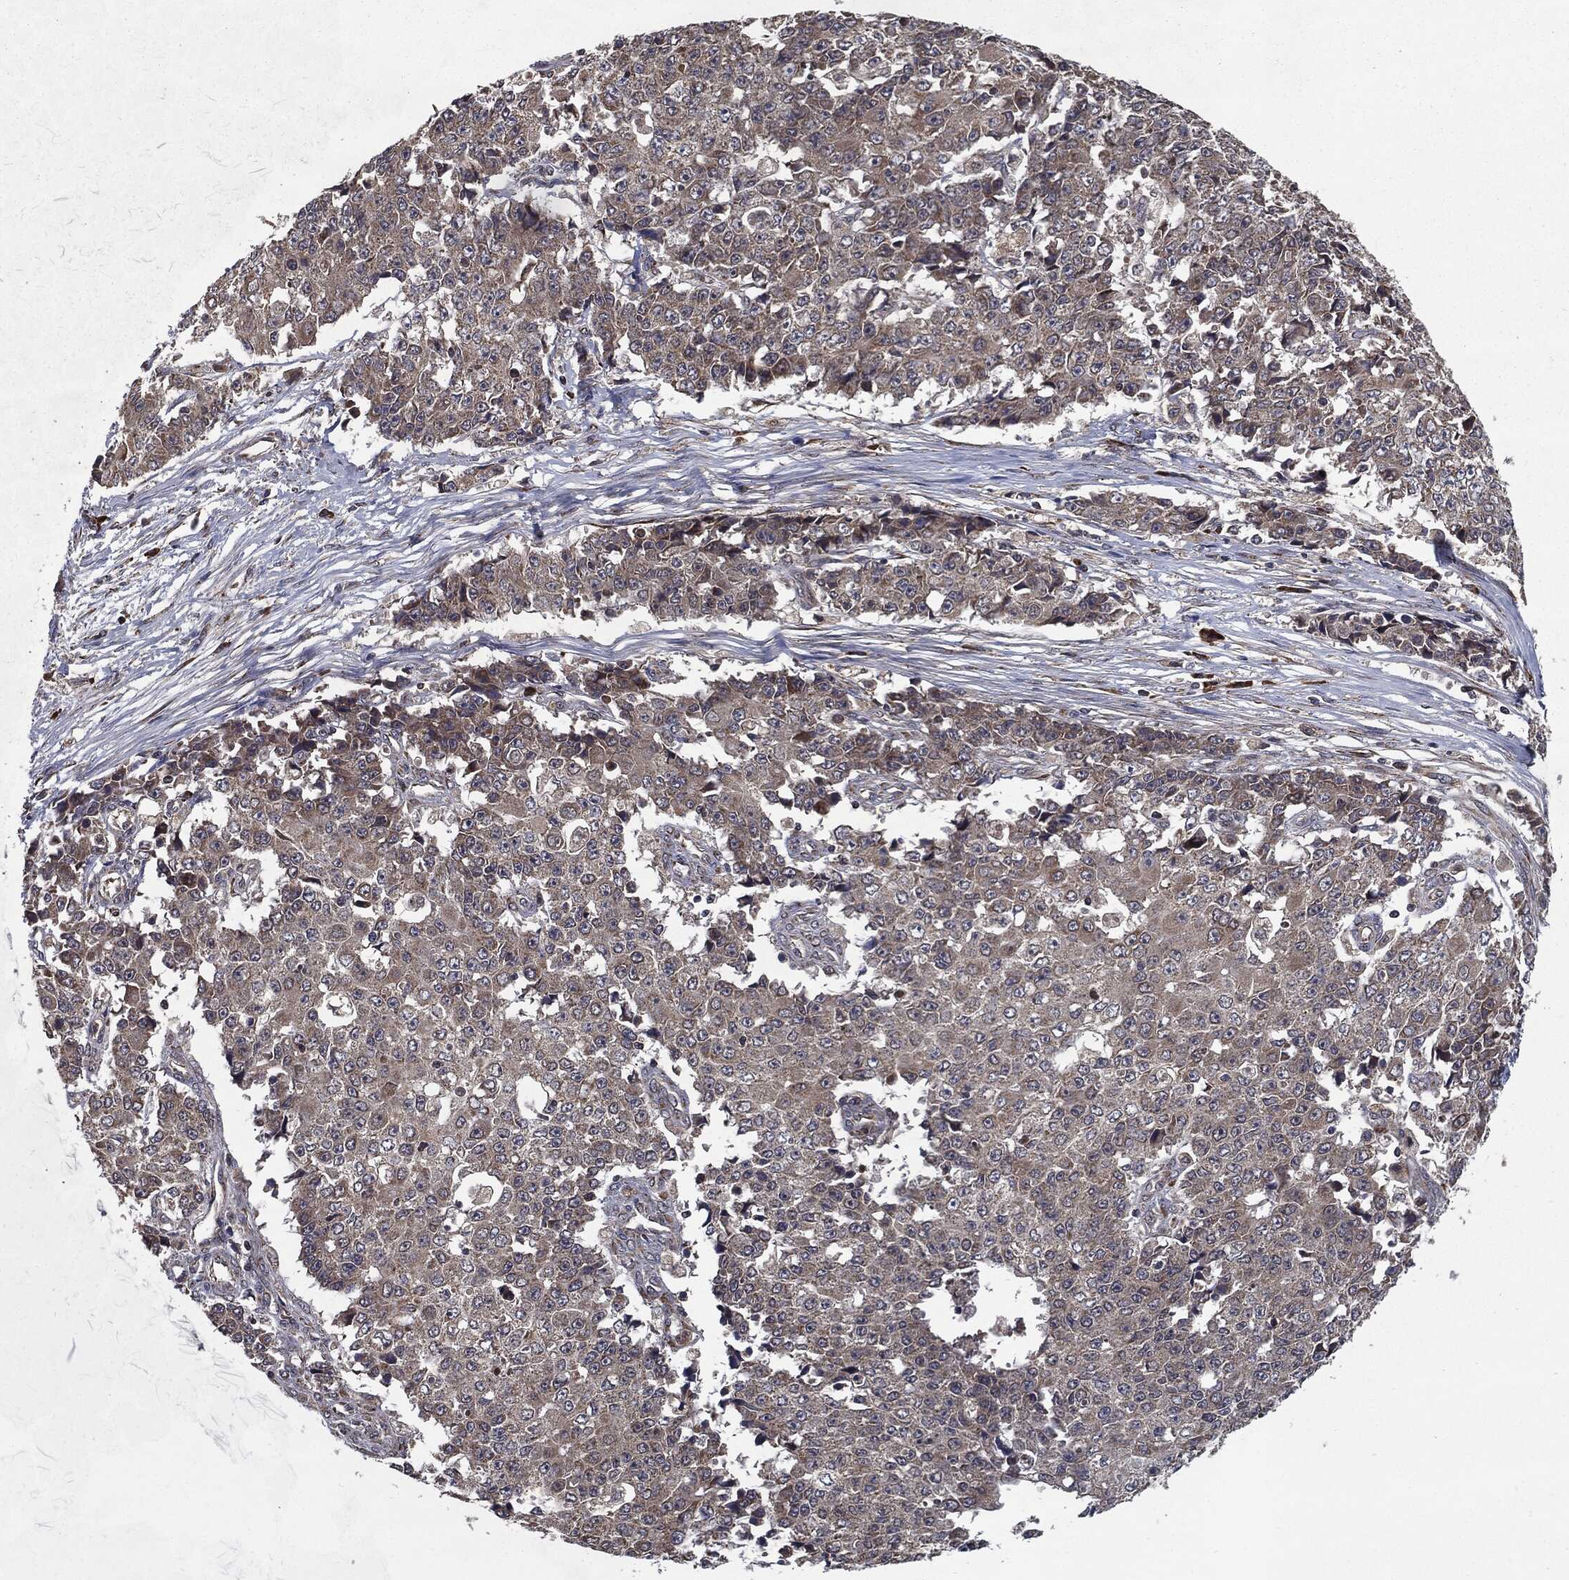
{"staining": {"intensity": "weak", "quantity": "25%-75%", "location": "cytoplasmic/membranous"}, "tissue": "ovarian cancer", "cell_type": "Tumor cells", "image_type": "cancer", "snomed": [{"axis": "morphology", "description": "Carcinoma, endometroid"}, {"axis": "topography", "description": "Ovary"}], "caption": "About 25%-75% of tumor cells in human ovarian cancer demonstrate weak cytoplasmic/membranous protein positivity as visualized by brown immunohistochemical staining.", "gene": "HDAC5", "patient": {"sex": "female", "age": 42}}